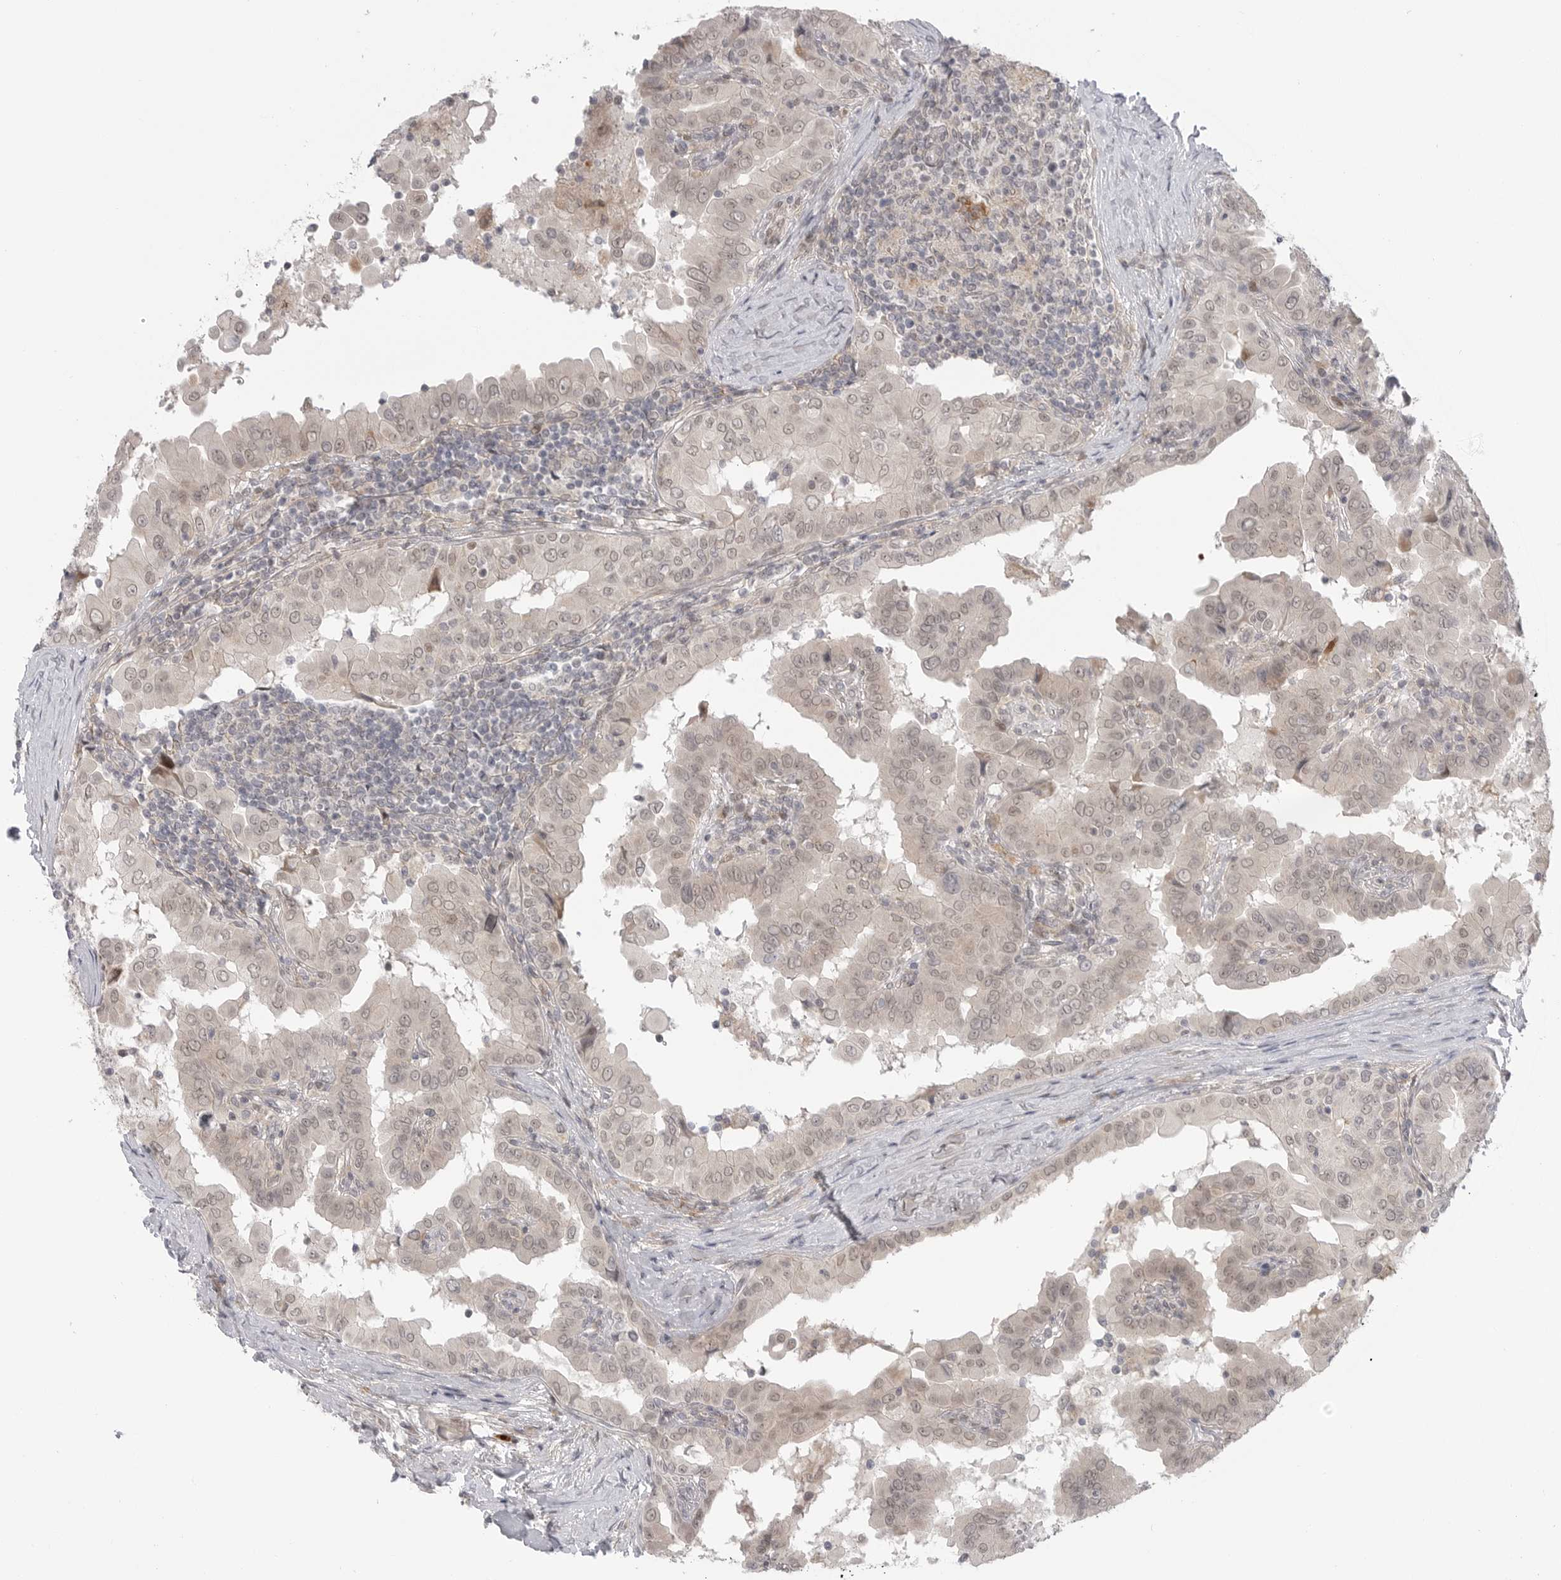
{"staining": {"intensity": "weak", "quantity": ">75%", "location": "nuclear"}, "tissue": "thyroid cancer", "cell_type": "Tumor cells", "image_type": "cancer", "snomed": [{"axis": "morphology", "description": "Papillary adenocarcinoma, NOS"}, {"axis": "topography", "description": "Thyroid gland"}], "caption": "This histopathology image exhibits thyroid papillary adenocarcinoma stained with immunohistochemistry (IHC) to label a protein in brown. The nuclear of tumor cells show weak positivity for the protein. Nuclei are counter-stained blue.", "gene": "GGT6", "patient": {"sex": "male", "age": 33}}